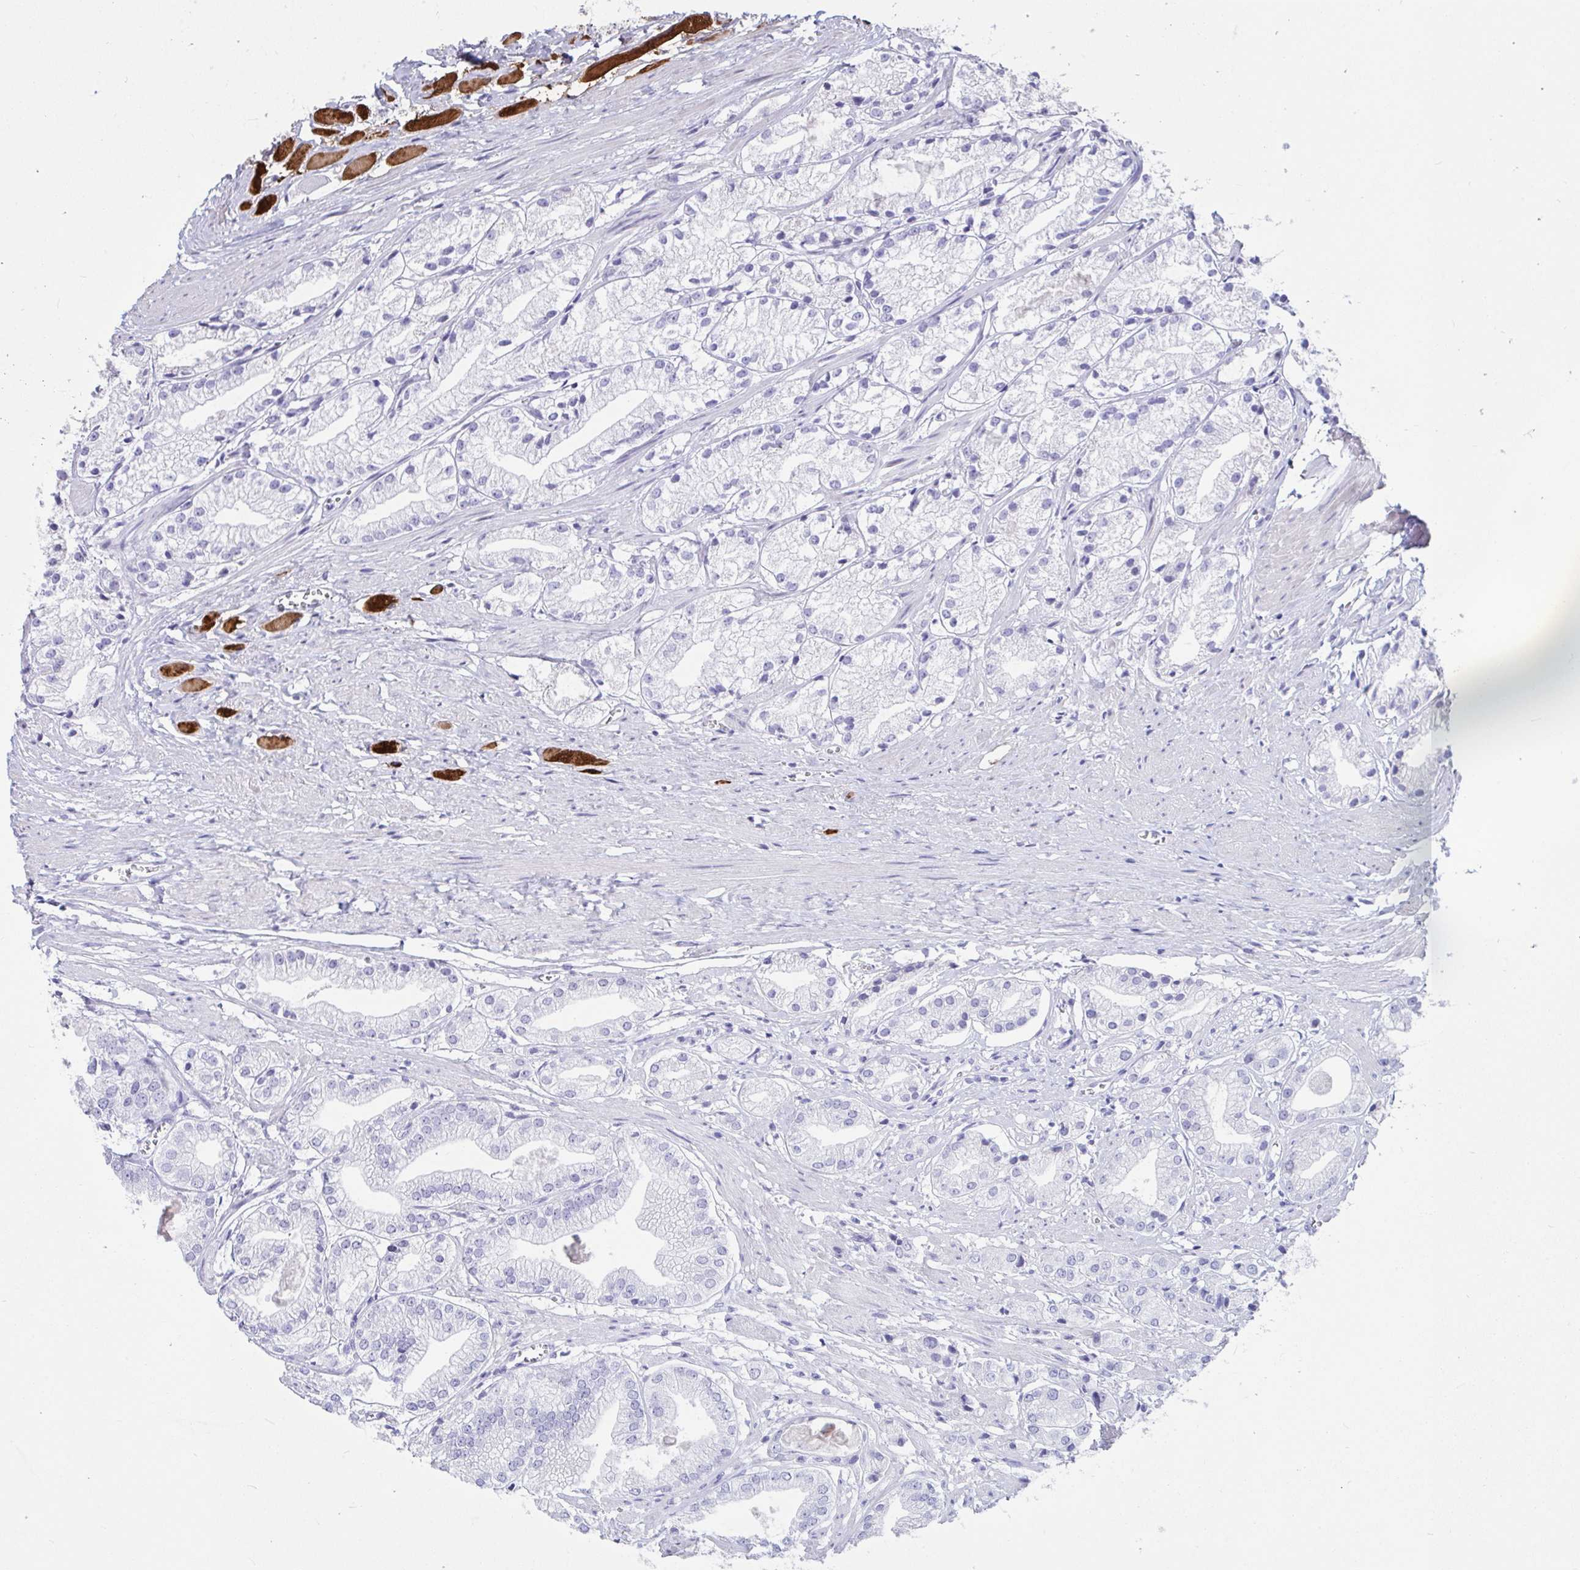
{"staining": {"intensity": "negative", "quantity": "none", "location": "none"}, "tissue": "prostate cancer", "cell_type": "Tumor cells", "image_type": "cancer", "snomed": [{"axis": "morphology", "description": "Adenocarcinoma, Low grade"}, {"axis": "topography", "description": "Prostate"}], "caption": "Tumor cells show no significant protein positivity in adenocarcinoma (low-grade) (prostate).", "gene": "TNNC1", "patient": {"sex": "male", "age": 69}}